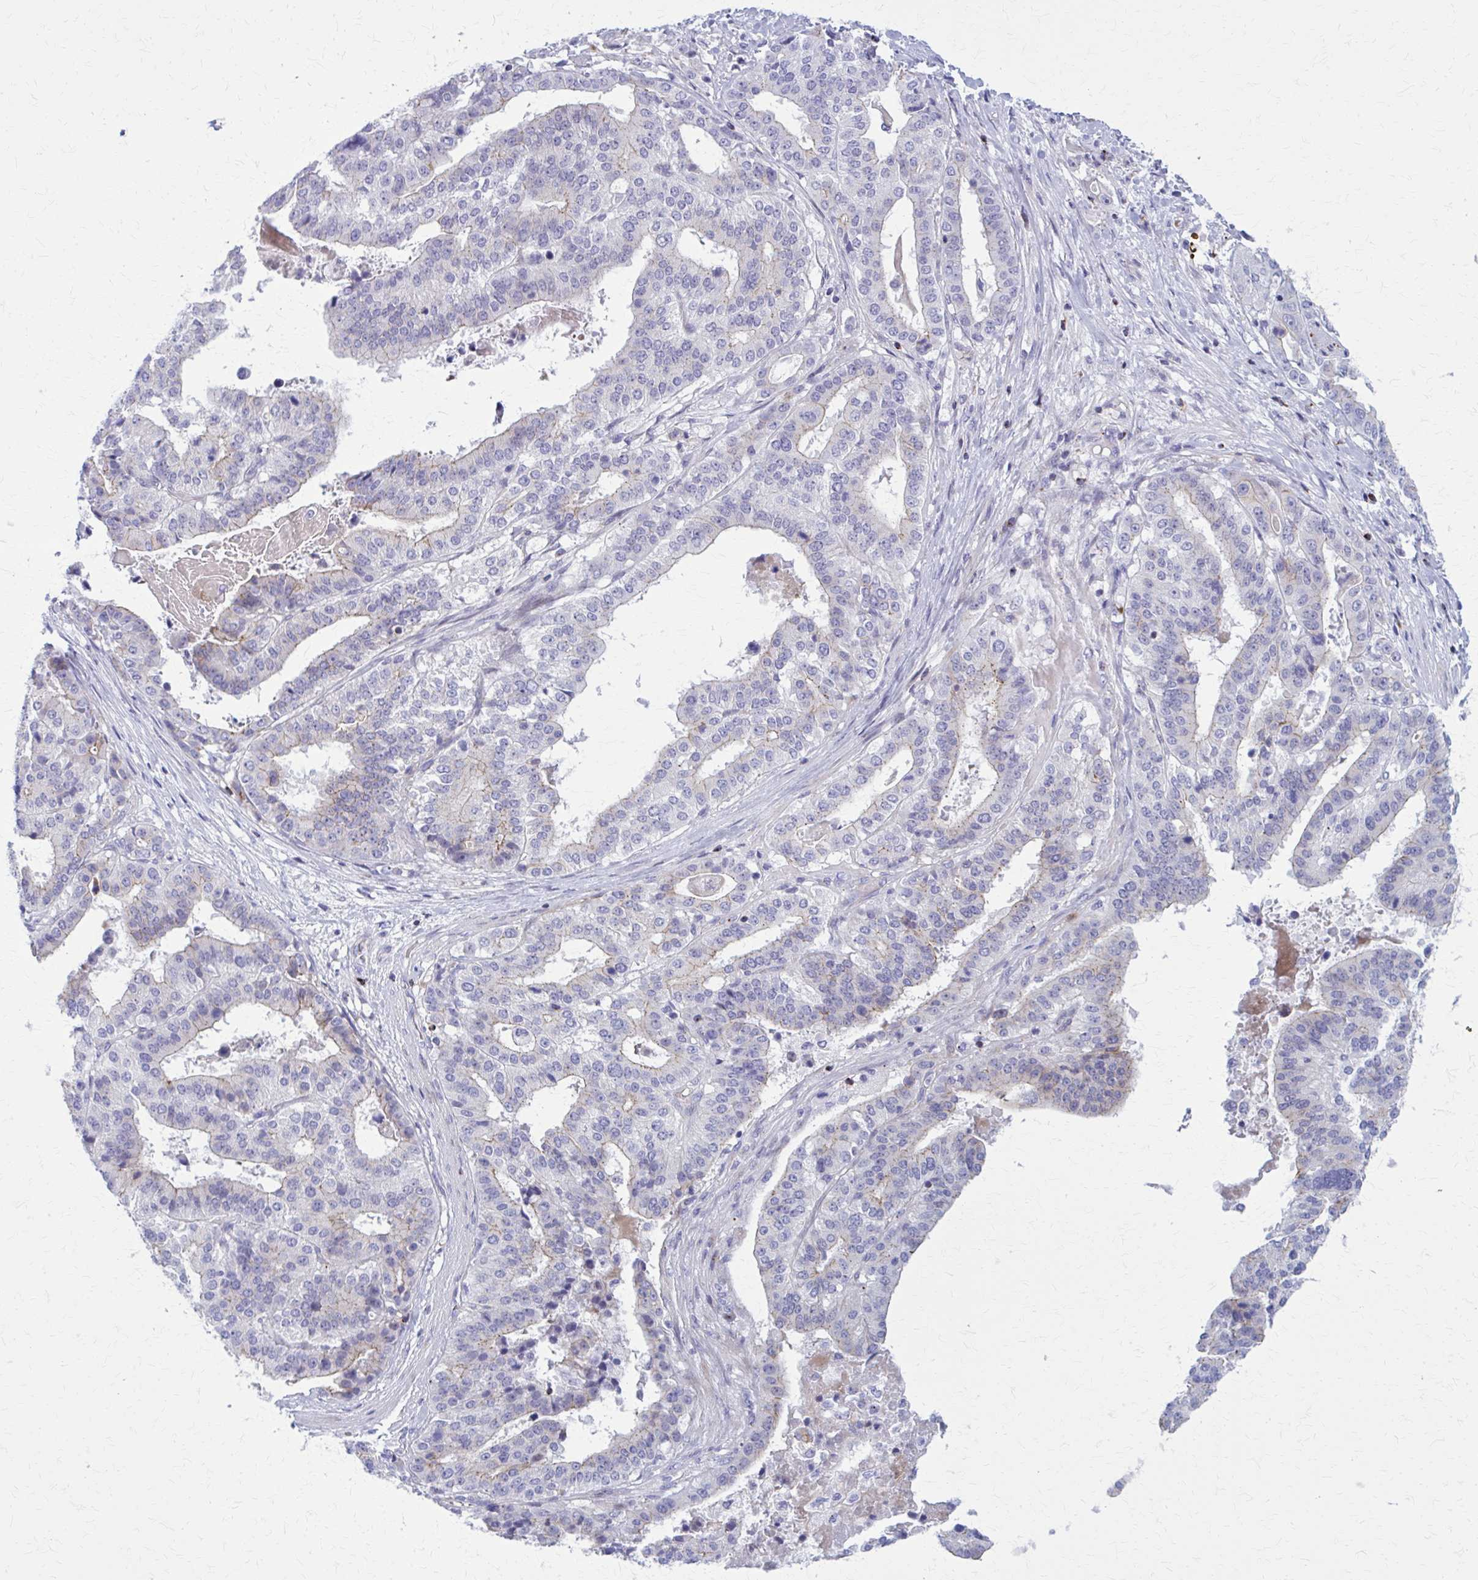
{"staining": {"intensity": "negative", "quantity": "none", "location": "none"}, "tissue": "stomach cancer", "cell_type": "Tumor cells", "image_type": "cancer", "snomed": [{"axis": "morphology", "description": "Adenocarcinoma, NOS"}, {"axis": "topography", "description": "Stomach"}], "caption": "The micrograph displays no staining of tumor cells in stomach cancer.", "gene": "PEDS1", "patient": {"sex": "male", "age": 48}}